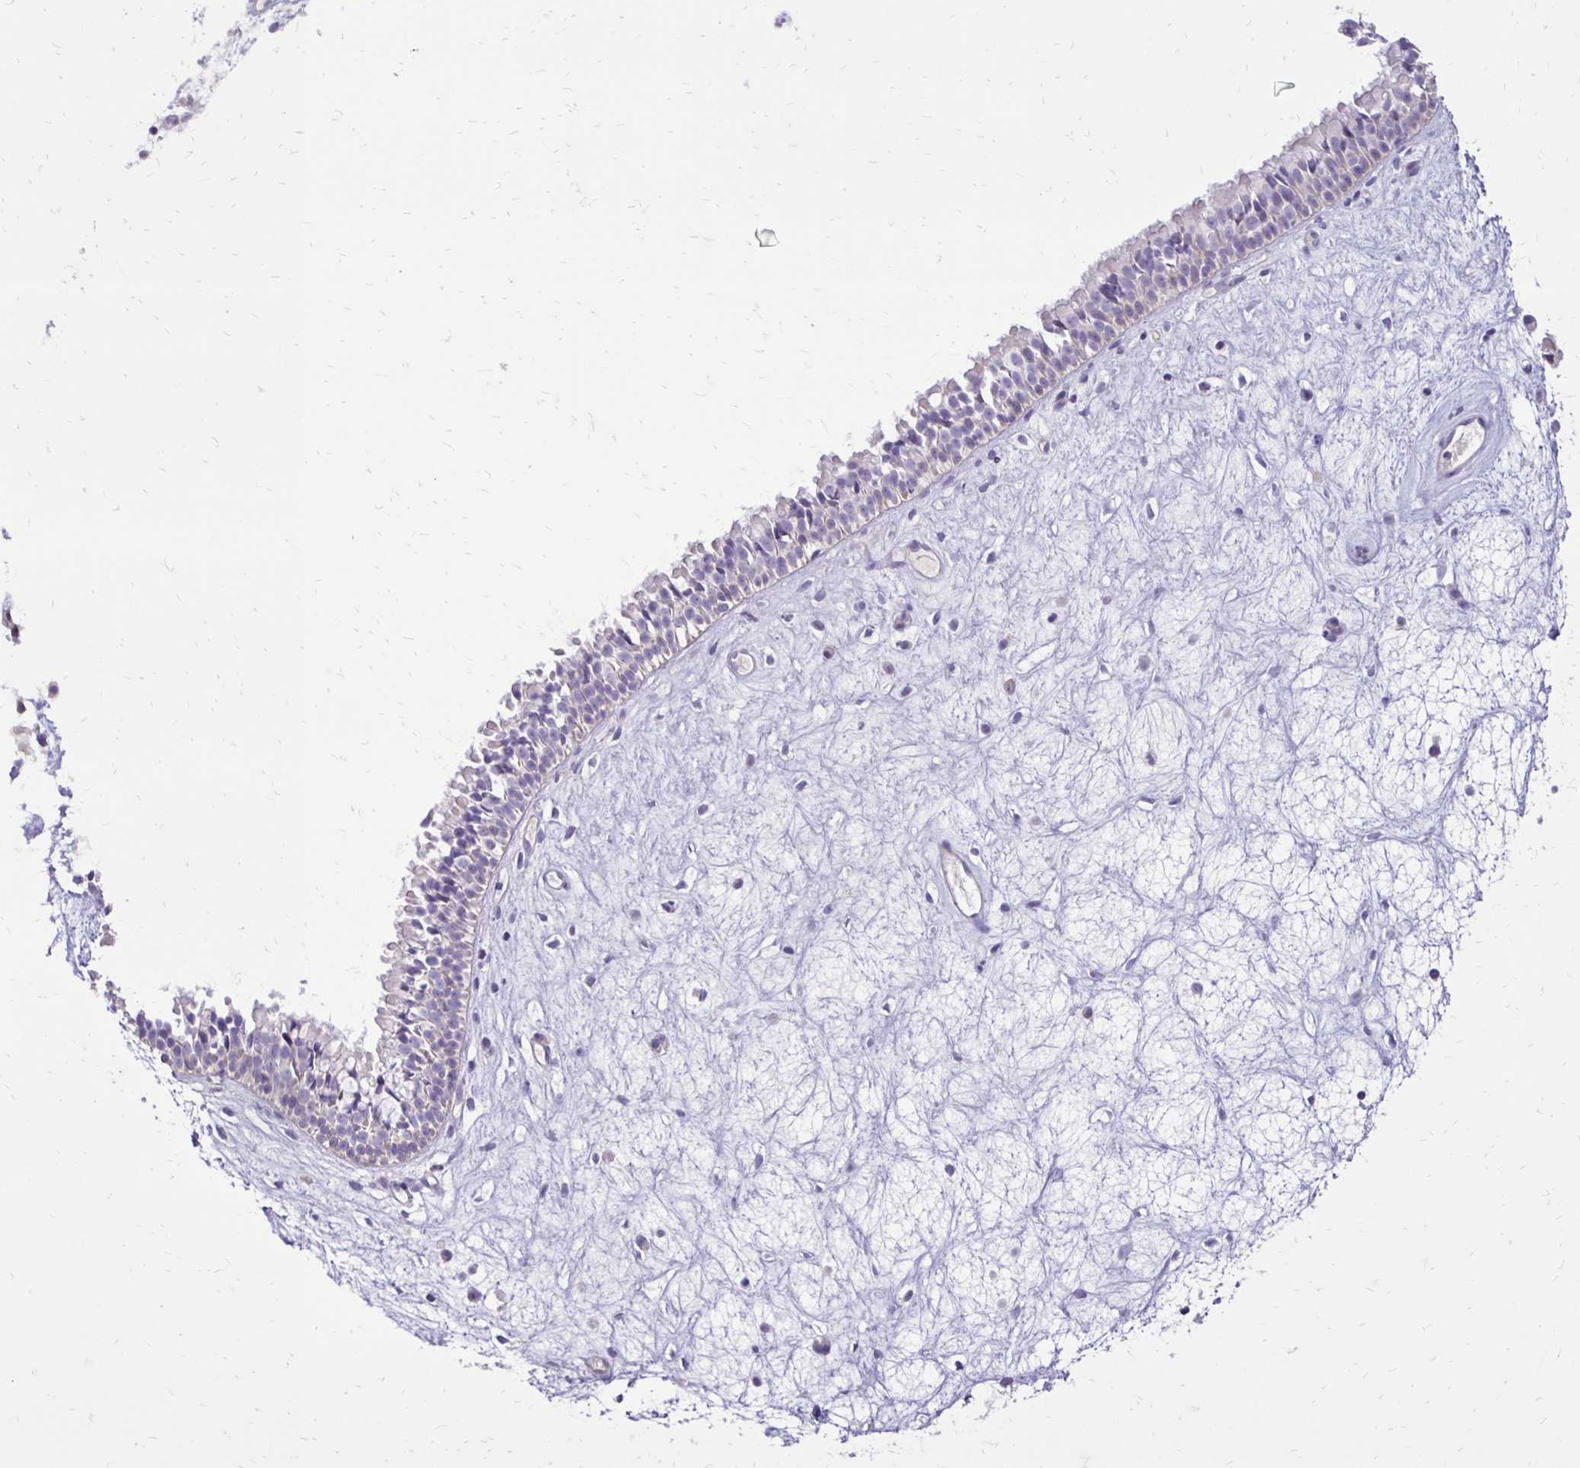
{"staining": {"intensity": "negative", "quantity": "none", "location": "none"}, "tissue": "nasopharynx", "cell_type": "Respiratory epithelial cells", "image_type": "normal", "snomed": [{"axis": "morphology", "description": "Normal tissue, NOS"}, {"axis": "topography", "description": "Nasopharynx"}], "caption": "Protein analysis of unremarkable nasopharynx shows no significant staining in respiratory epithelial cells. Brightfield microscopy of immunohistochemistry (IHC) stained with DAB (brown) and hematoxylin (blue), captured at high magnification.", "gene": "GAS2", "patient": {"sex": "male", "age": 69}}